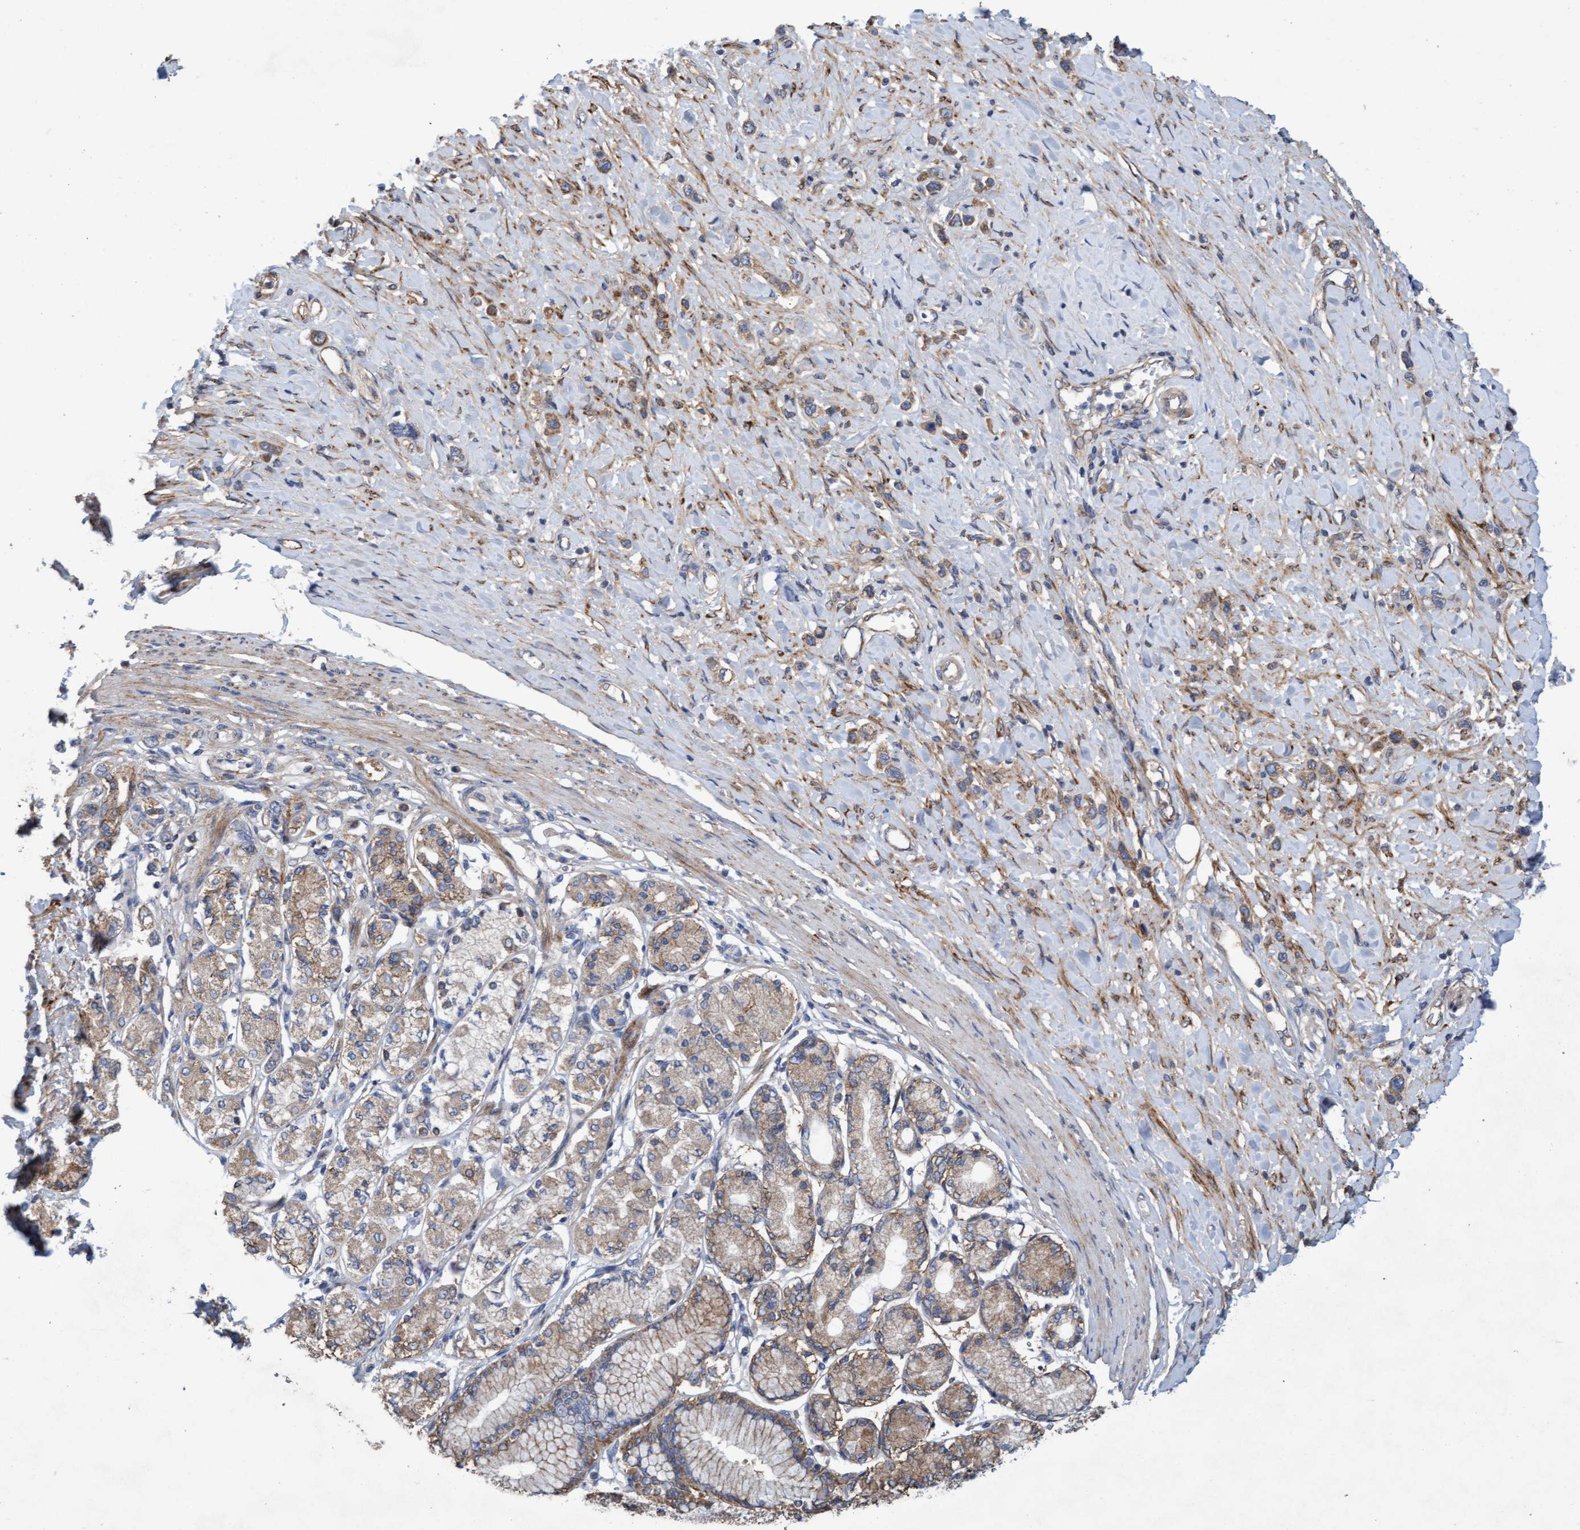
{"staining": {"intensity": "weak", "quantity": "25%-75%", "location": "cytoplasmic/membranous"}, "tissue": "stomach cancer", "cell_type": "Tumor cells", "image_type": "cancer", "snomed": [{"axis": "morphology", "description": "Adenocarcinoma, NOS"}, {"axis": "topography", "description": "Stomach"}], "caption": "Immunohistochemical staining of stomach cancer demonstrates weak cytoplasmic/membranous protein positivity in about 25%-75% of tumor cells.", "gene": "DDHD2", "patient": {"sex": "female", "age": 65}}